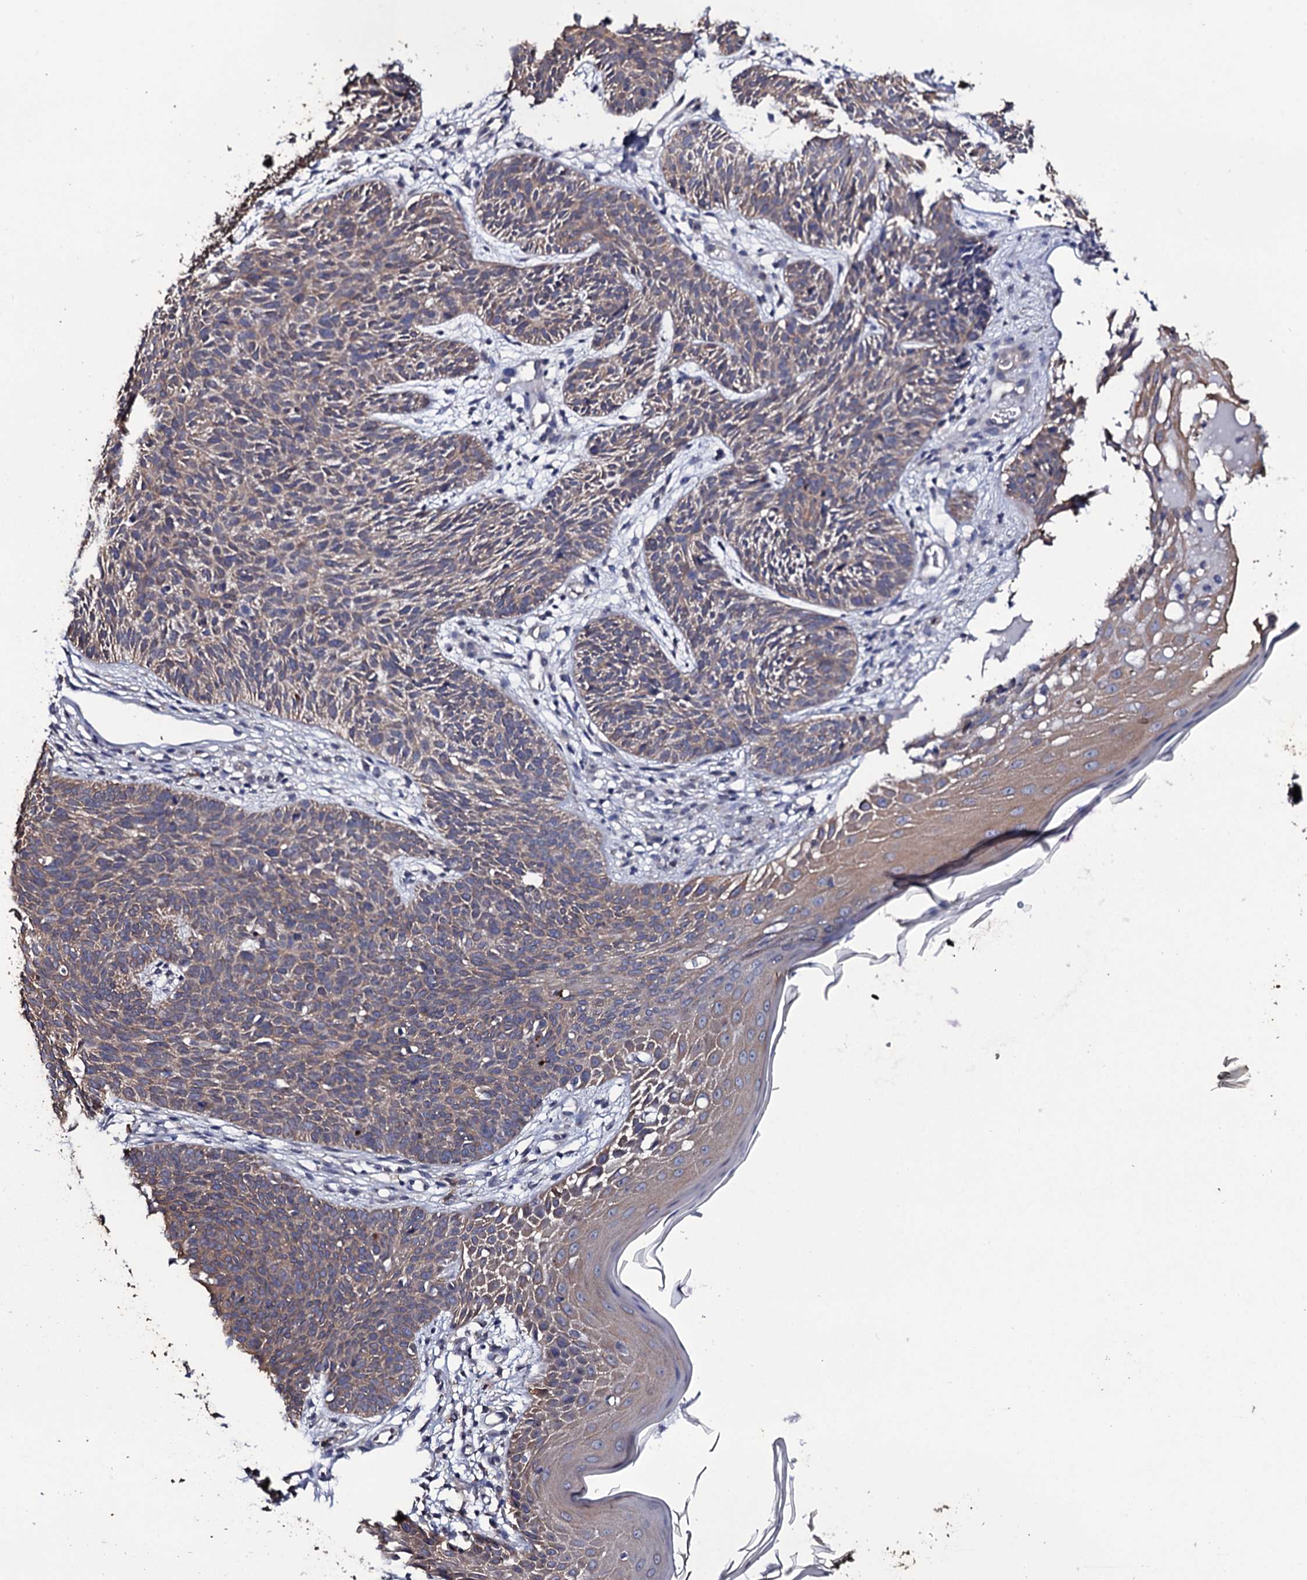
{"staining": {"intensity": "weak", "quantity": ">75%", "location": "cytoplasmic/membranous"}, "tissue": "skin cancer", "cell_type": "Tumor cells", "image_type": "cancer", "snomed": [{"axis": "morphology", "description": "Basal cell carcinoma"}, {"axis": "topography", "description": "Skin"}], "caption": "Skin cancer stained with a protein marker reveals weak staining in tumor cells.", "gene": "CRYL1", "patient": {"sex": "female", "age": 66}}